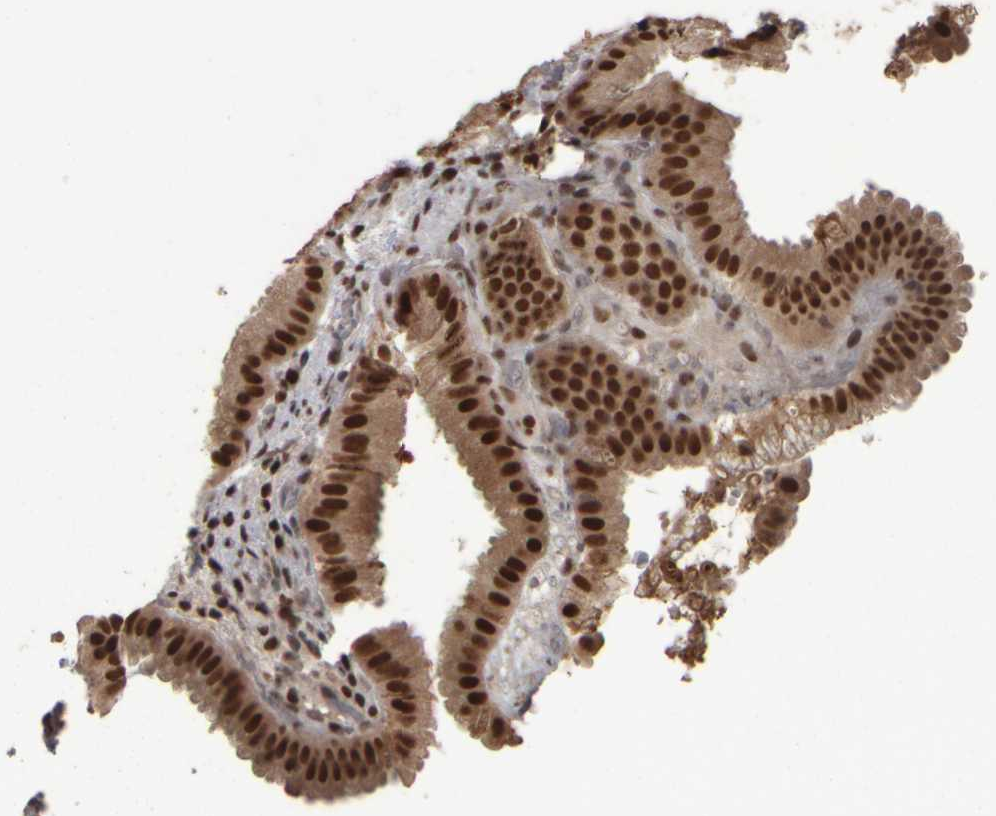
{"staining": {"intensity": "strong", "quantity": ">75%", "location": "nuclear"}, "tissue": "gallbladder", "cell_type": "Glandular cells", "image_type": "normal", "snomed": [{"axis": "morphology", "description": "Normal tissue, NOS"}, {"axis": "topography", "description": "Gallbladder"}], "caption": "High-magnification brightfield microscopy of normal gallbladder stained with DAB (brown) and counterstained with hematoxylin (blue). glandular cells exhibit strong nuclear positivity is present in approximately>75% of cells. (Brightfield microscopy of DAB IHC at high magnification).", "gene": "ZFHX4", "patient": {"sex": "female", "age": 30}}